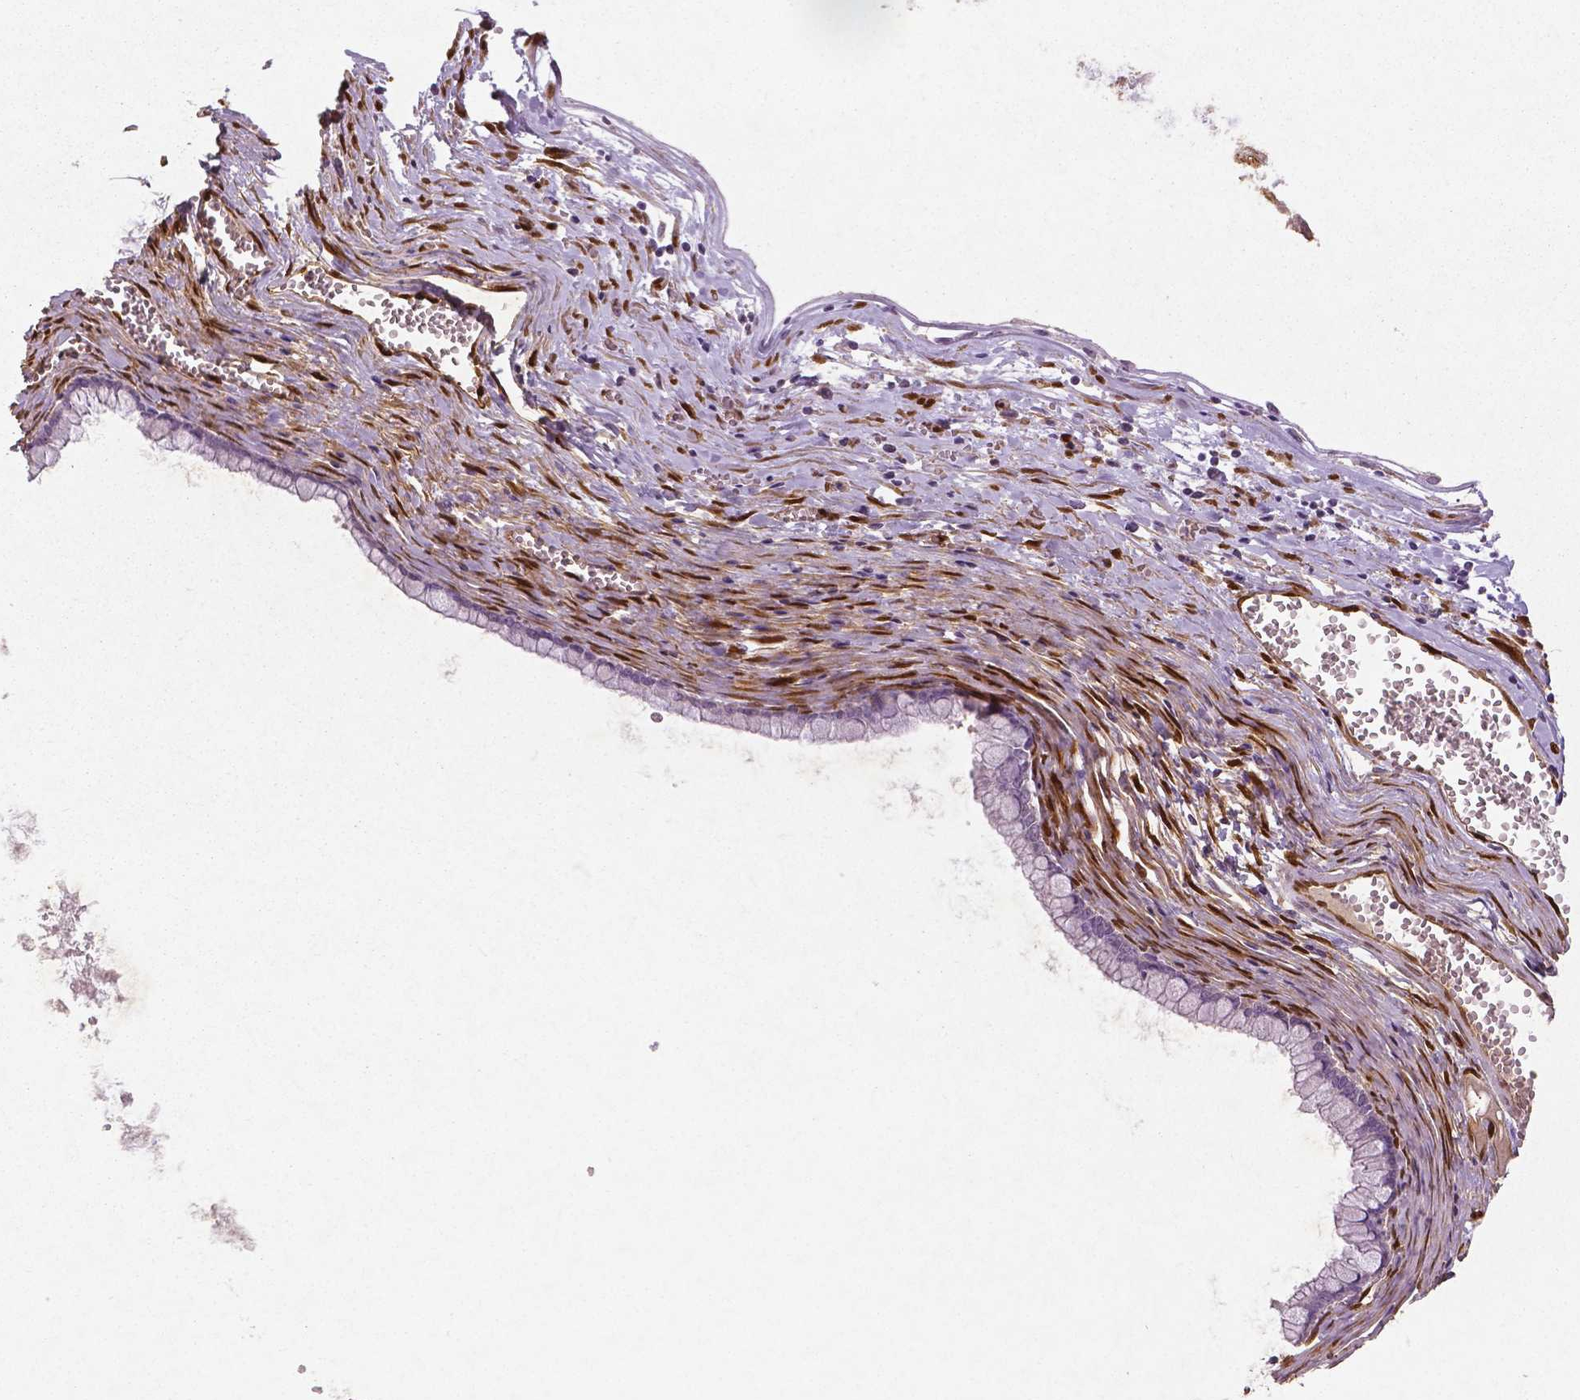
{"staining": {"intensity": "negative", "quantity": "none", "location": "none"}, "tissue": "ovarian cancer", "cell_type": "Tumor cells", "image_type": "cancer", "snomed": [{"axis": "morphology", "description": "Cystadenocarcinoma, mucinous, NOS"}, {"axis": "topography", "description": "Ovary"}], "caption": "DAB immunohistochemical staining of ovarian mucinous cystadenocarcinoma demonstrates no significant staining in tumor cells.", "gene": "WWTR1", "patient": {"sex": "female", "age": 67}}